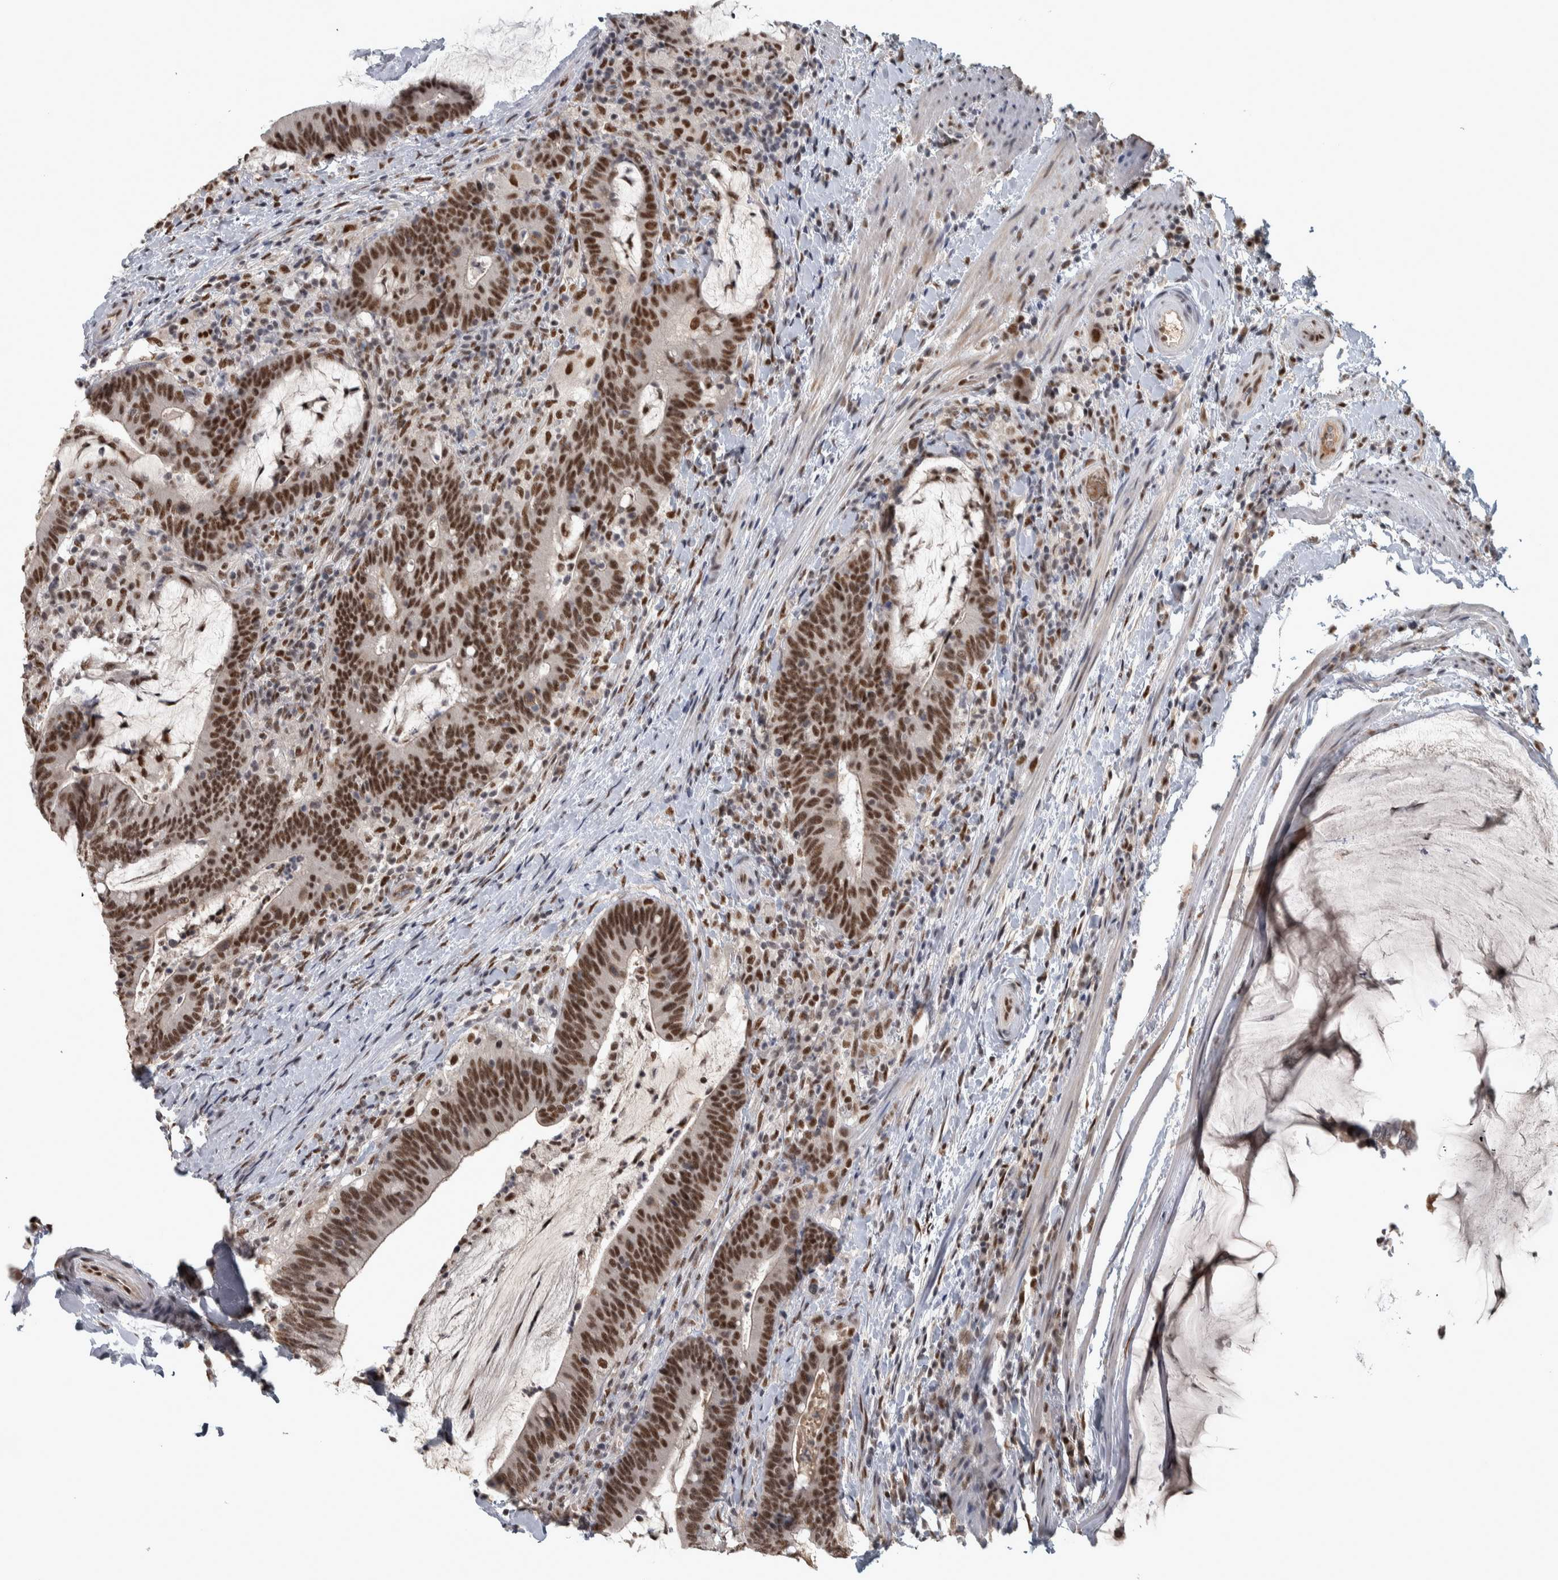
{"staining": {"intensity": "strong", "quantity": ">75%", "location": "nuclear"}, "tissue": "colorectal cancer", "cell_type": "Tumor cells", "image_type": "cancer", "snomed": [{"axis": "morphology", "description": "Adenocarcinoma, NOS"}, {"axis": "topography", "description": "Colon"}], "caption": "Protein staining demonstrates strong nuclear expression in approximately >75% of tumor cells in colorectal cancer (adenocarcinoma).", "gene": "DDX42", "patient": {"sex": "female", "age": 66}}